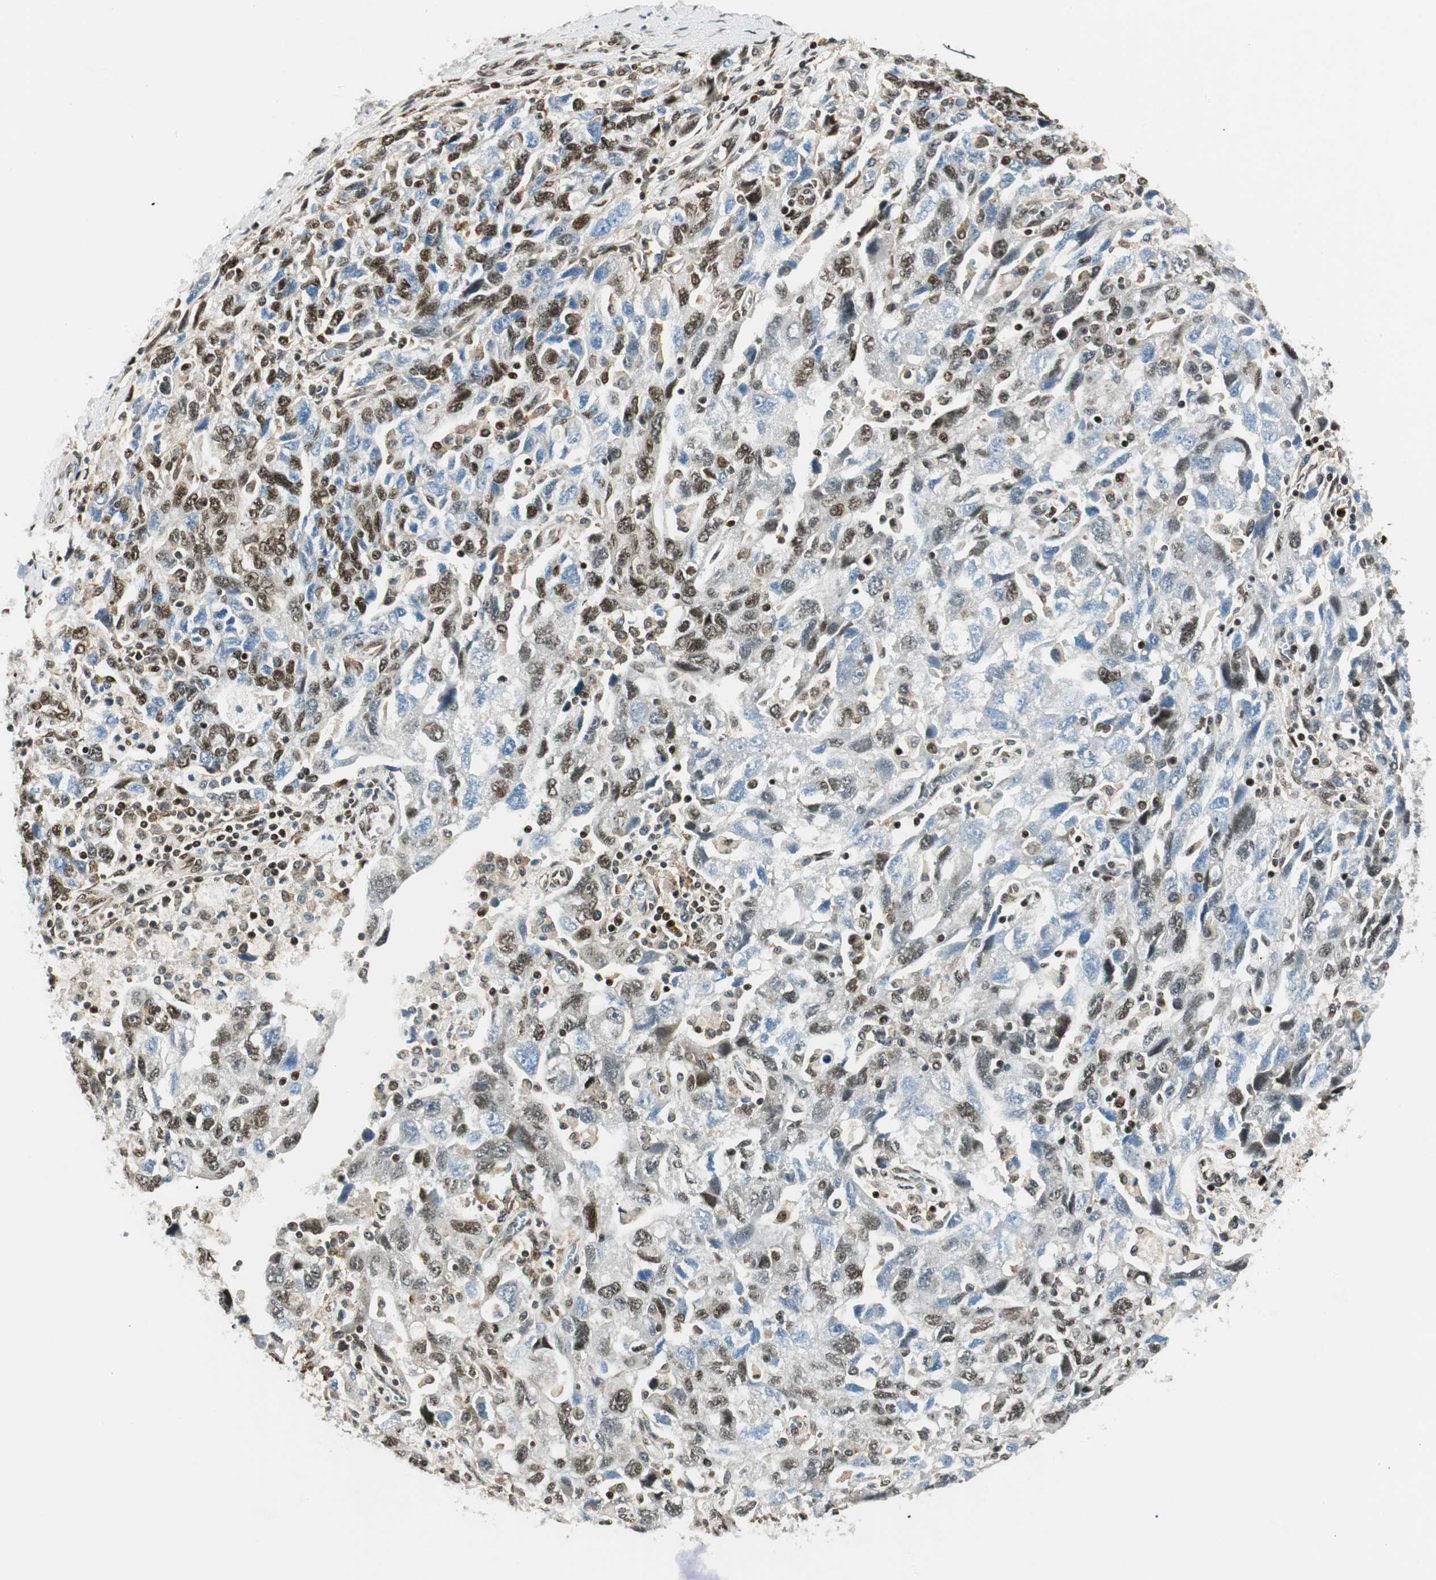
{"staining": {"intensity": "moderate", "quantity": "25%-75%", "location": "nuclear"}, "tissue": "ovarian cancer", "cell_type": "Tumor cells", "image_type": "cancer", "snomed": [{"axis": "morphology", "description": "Carcinoma, NOS"}, {"axis": "morphology", "description": "Cystadenocarcinoma, serous, NOS"}, {"axis": "topography", "description": "Ovary"}], "caption": "This histopathology image shows serous cystadenocarcinoma (ovarian) stained with IHC to label a protein in brown. The nuclear of tumor cells show moderate positivity for the protein. Nuclei are counter-stained blue.", "gene": "RING1", "patient": {"sex": "female", "age": 69}}